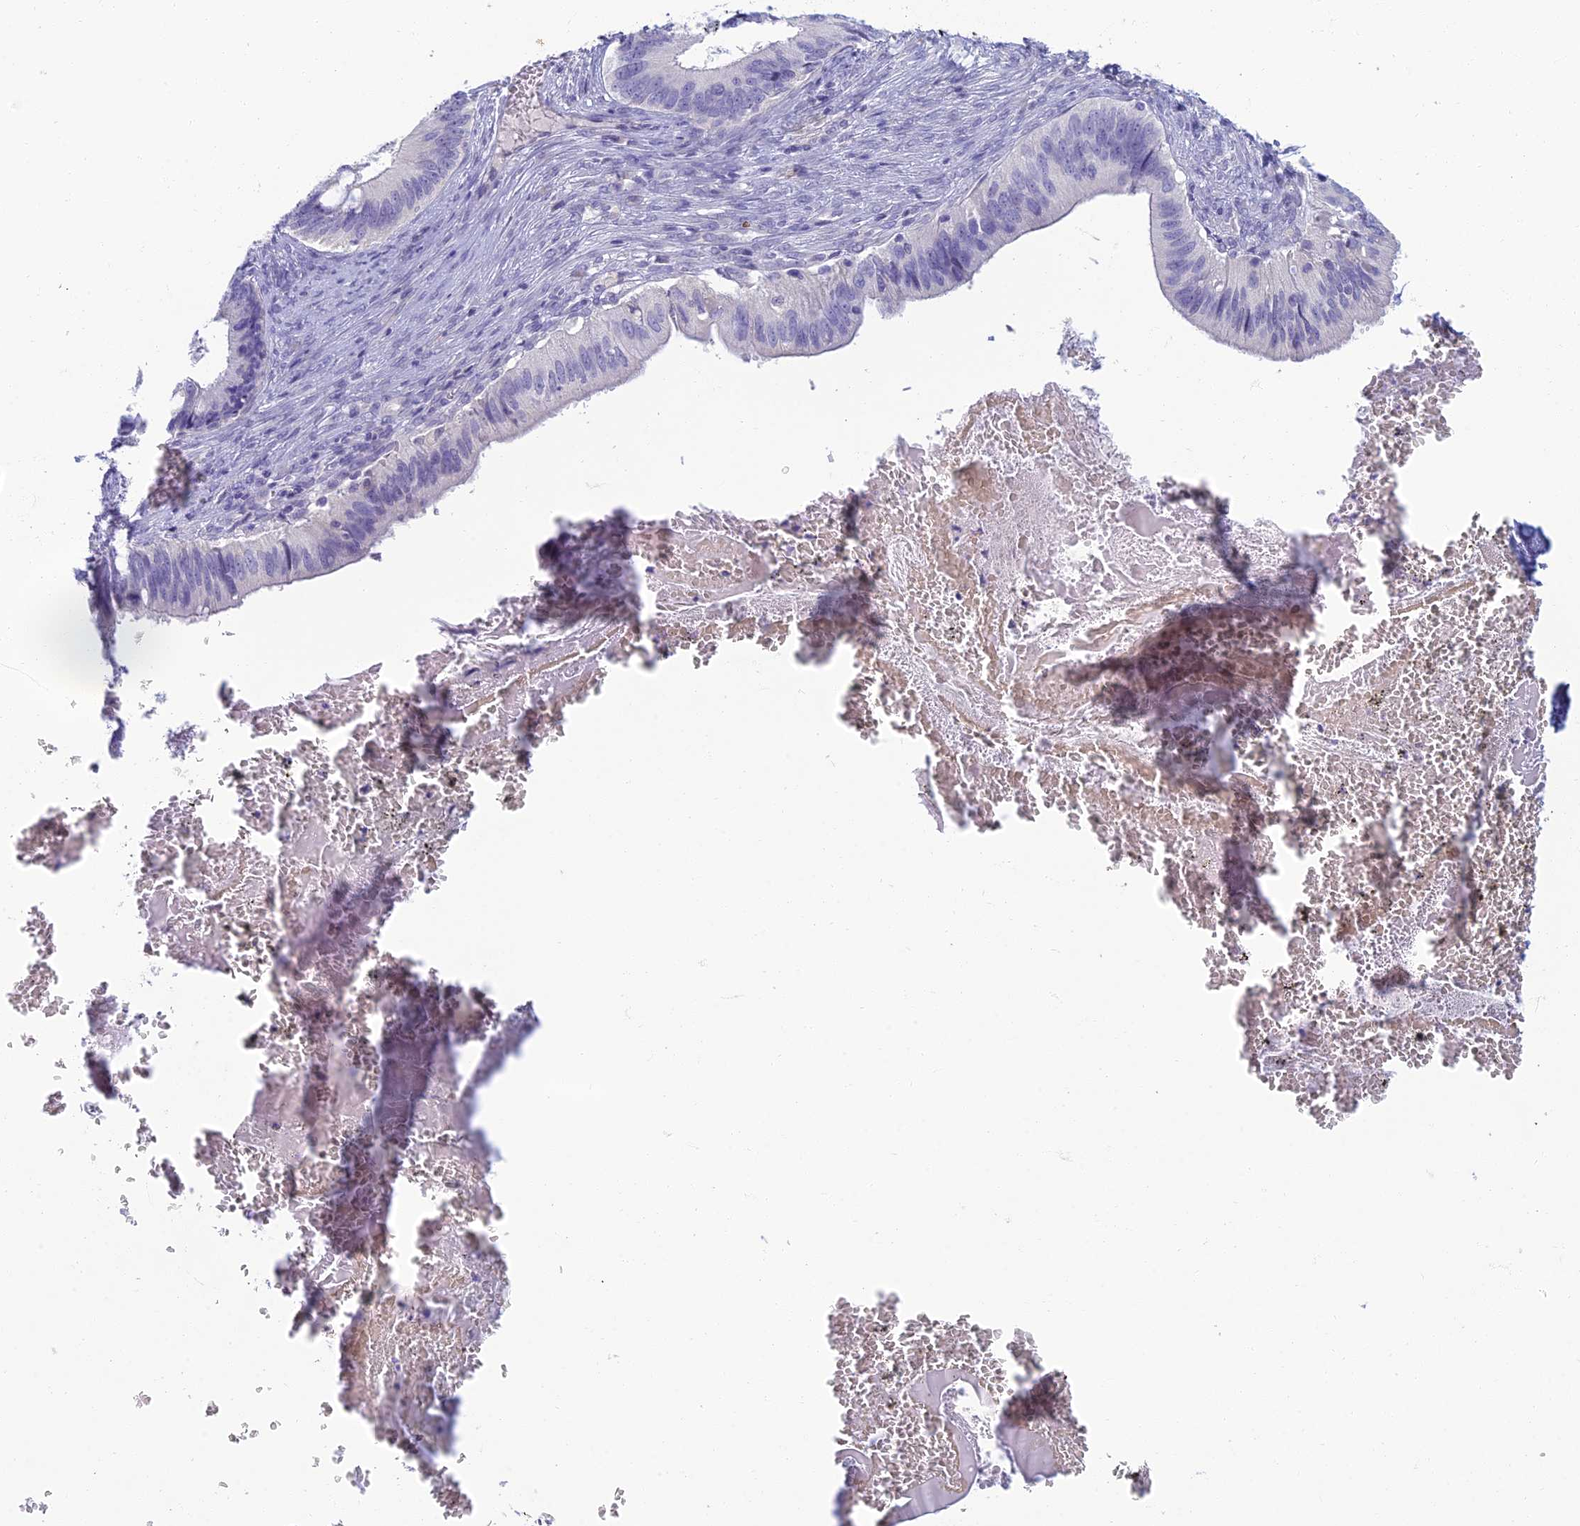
{"staining": {"intensity": "negative", "quantity": "none", "location": "none"}, "tissue": "cervical cancer", "cell_type": "Tumor cells", "image_type": "cancer", "snomed": [{"axis": "morphology", "description": "Adenocarcinoma, NOS"}, {"axis": "topography", "description": "Cervix"}], "caption": "The histopathology image shows no staining of tumor cells in cervical cancer.", "gene": "SLC25A41", "patient": {"sex": "female", "age": 42}}